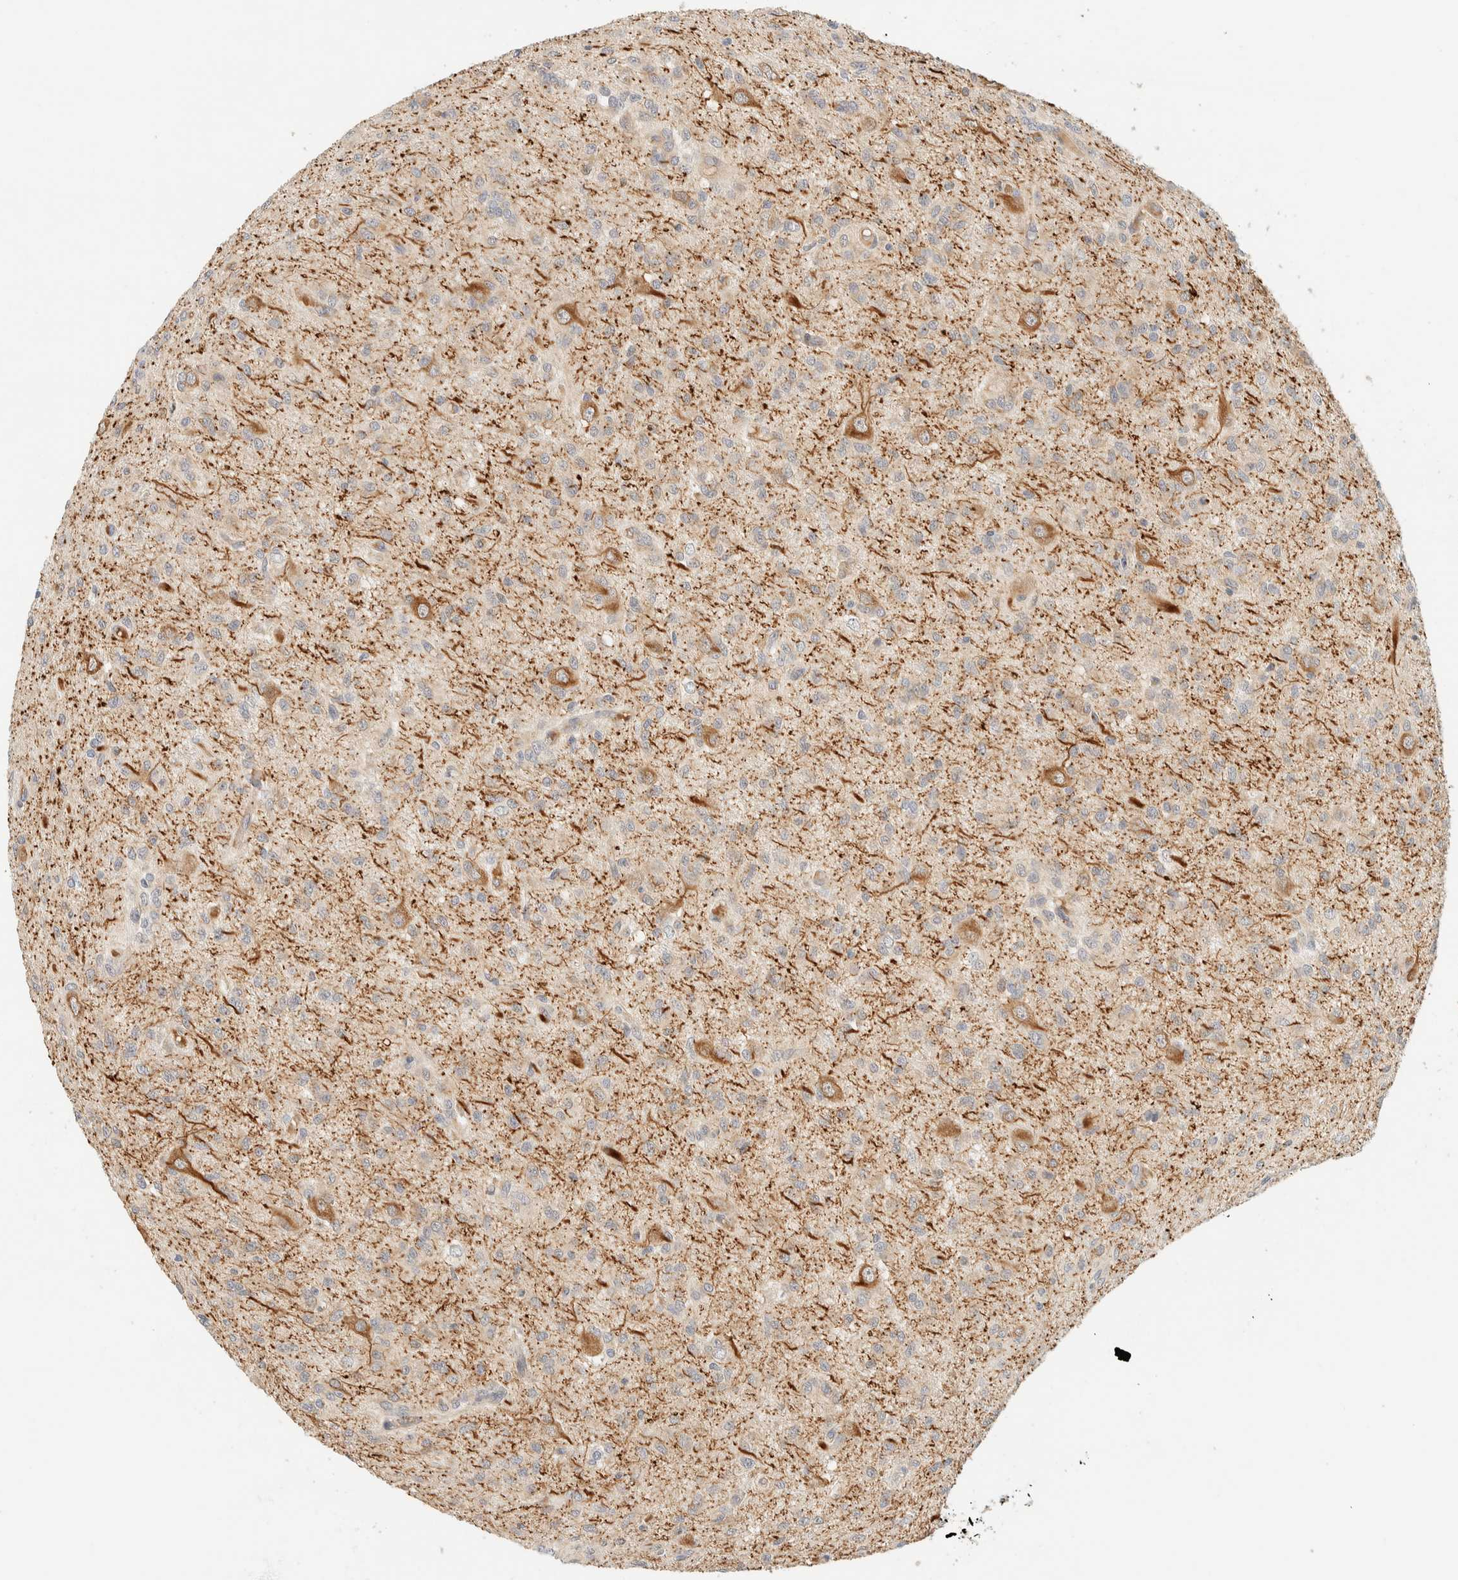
{"staining": {"intensity": "negative", "quantity": "none", "location": "none"}, "tissue": "glioma", "cell_type": "Tumor cells", "image_type": "cancer", "snomed": [{"axis": "morphology", "description": "Glioma, malignant, High grade"}, {"axis": "topography", "description": "Brain"}], "caption": "High magnification brightfield microscopy of glioma stained with DAB (3,3'-diaminobenzidine) (brown) and counterstained with hematoxylin (blue): tumor cells show no significant positivity.", "gene": "TNK1", "patient": {"sex": "female", "age": 59}}